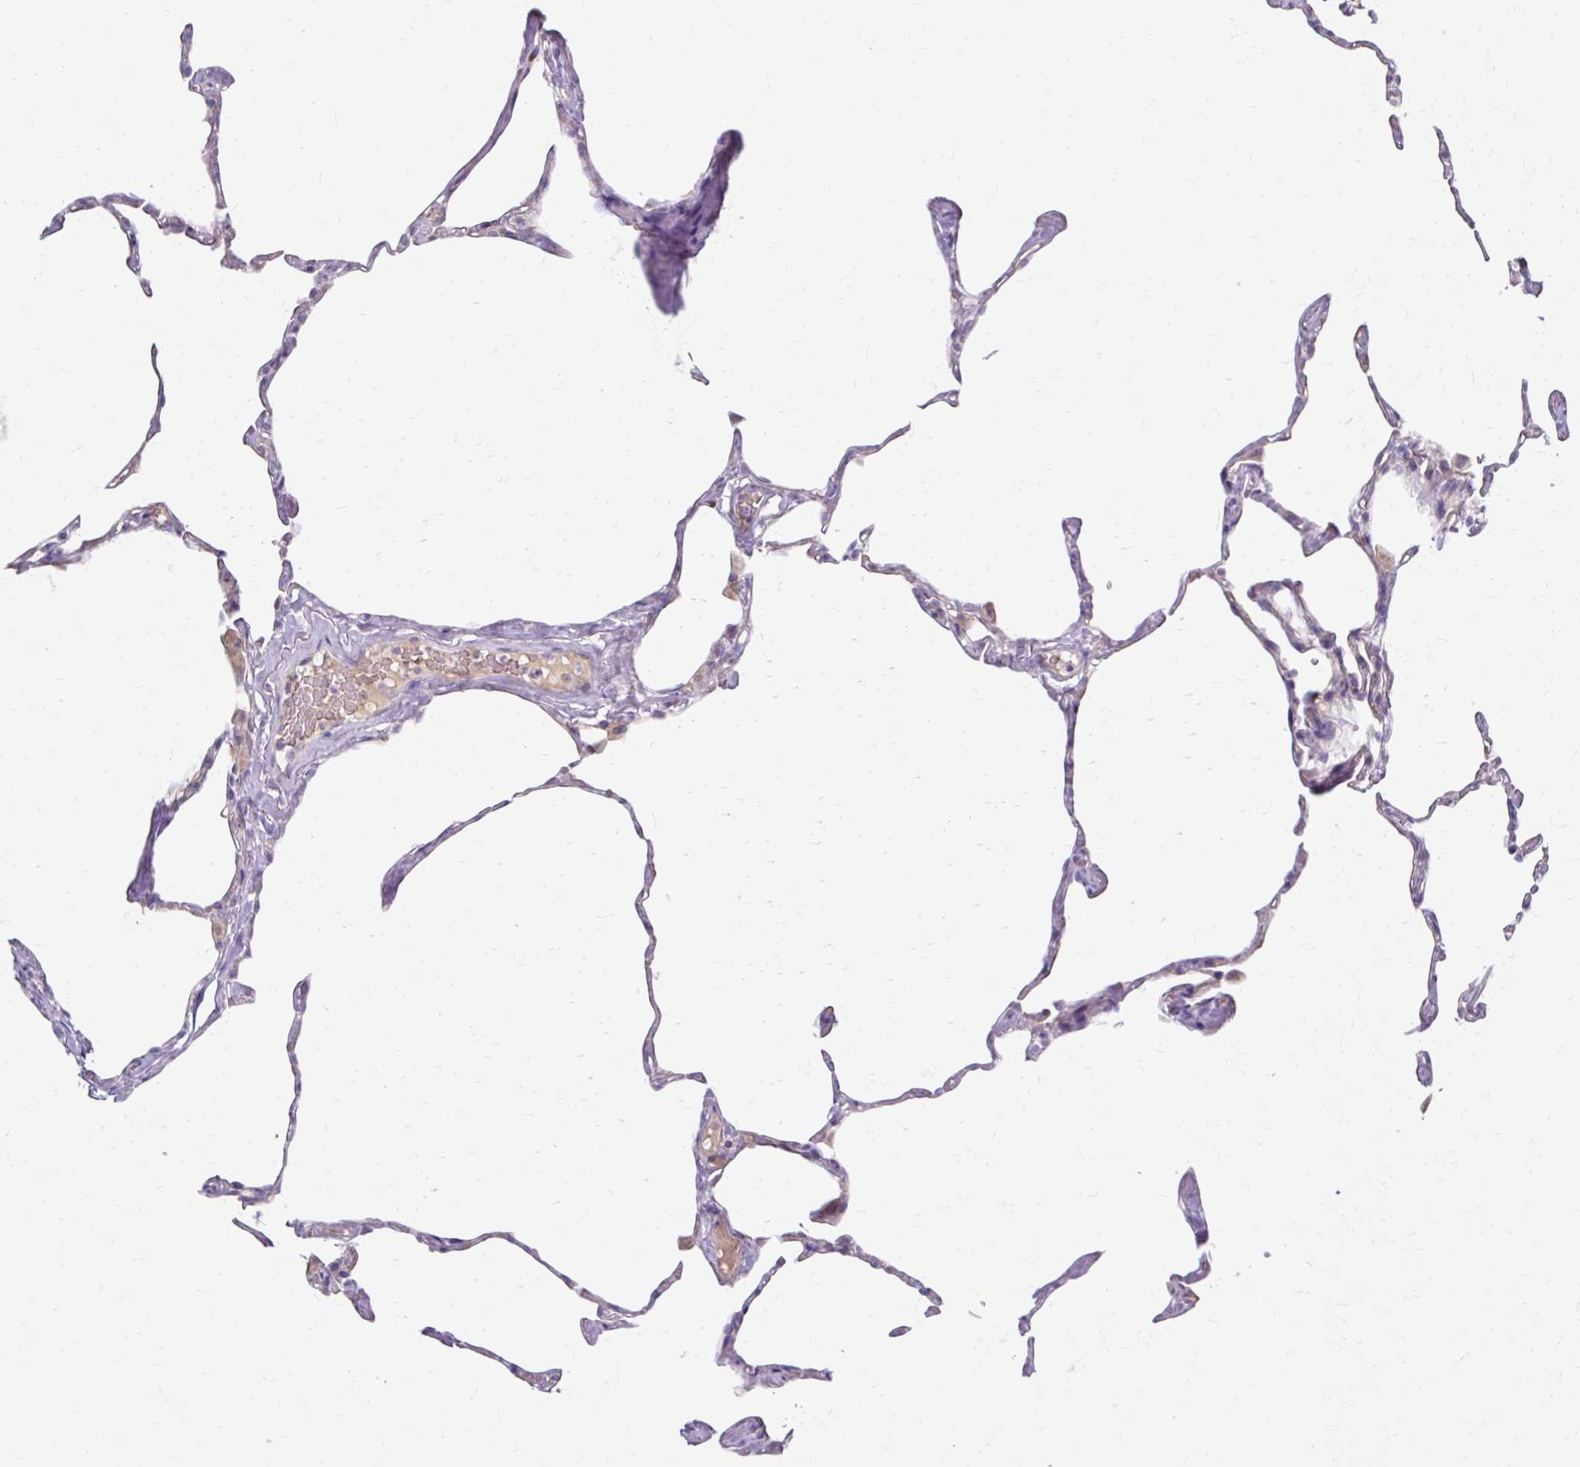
{"staining": {"intensity": "weak", "quantity": "25%-75%", "location": "cytoplasmic/membranous"}, "tissue": "lung", "cell_type": "Alveolar cells", "image_type": "normal", "snomed": [{"axis": "morphology", "description": "Normal tissue, NOS"}, {"axis": "topography", "description": "Lung"}], "caption": "This histopathology image reveals immunohistochemistry (IHC) staining of normal human lung, with low weak cytoplasmic/membranous positivity in approximately 25%-75% of alveolar cells.", "gene": "USHBP1", "patient": {"sex": "male", "age": 65}}